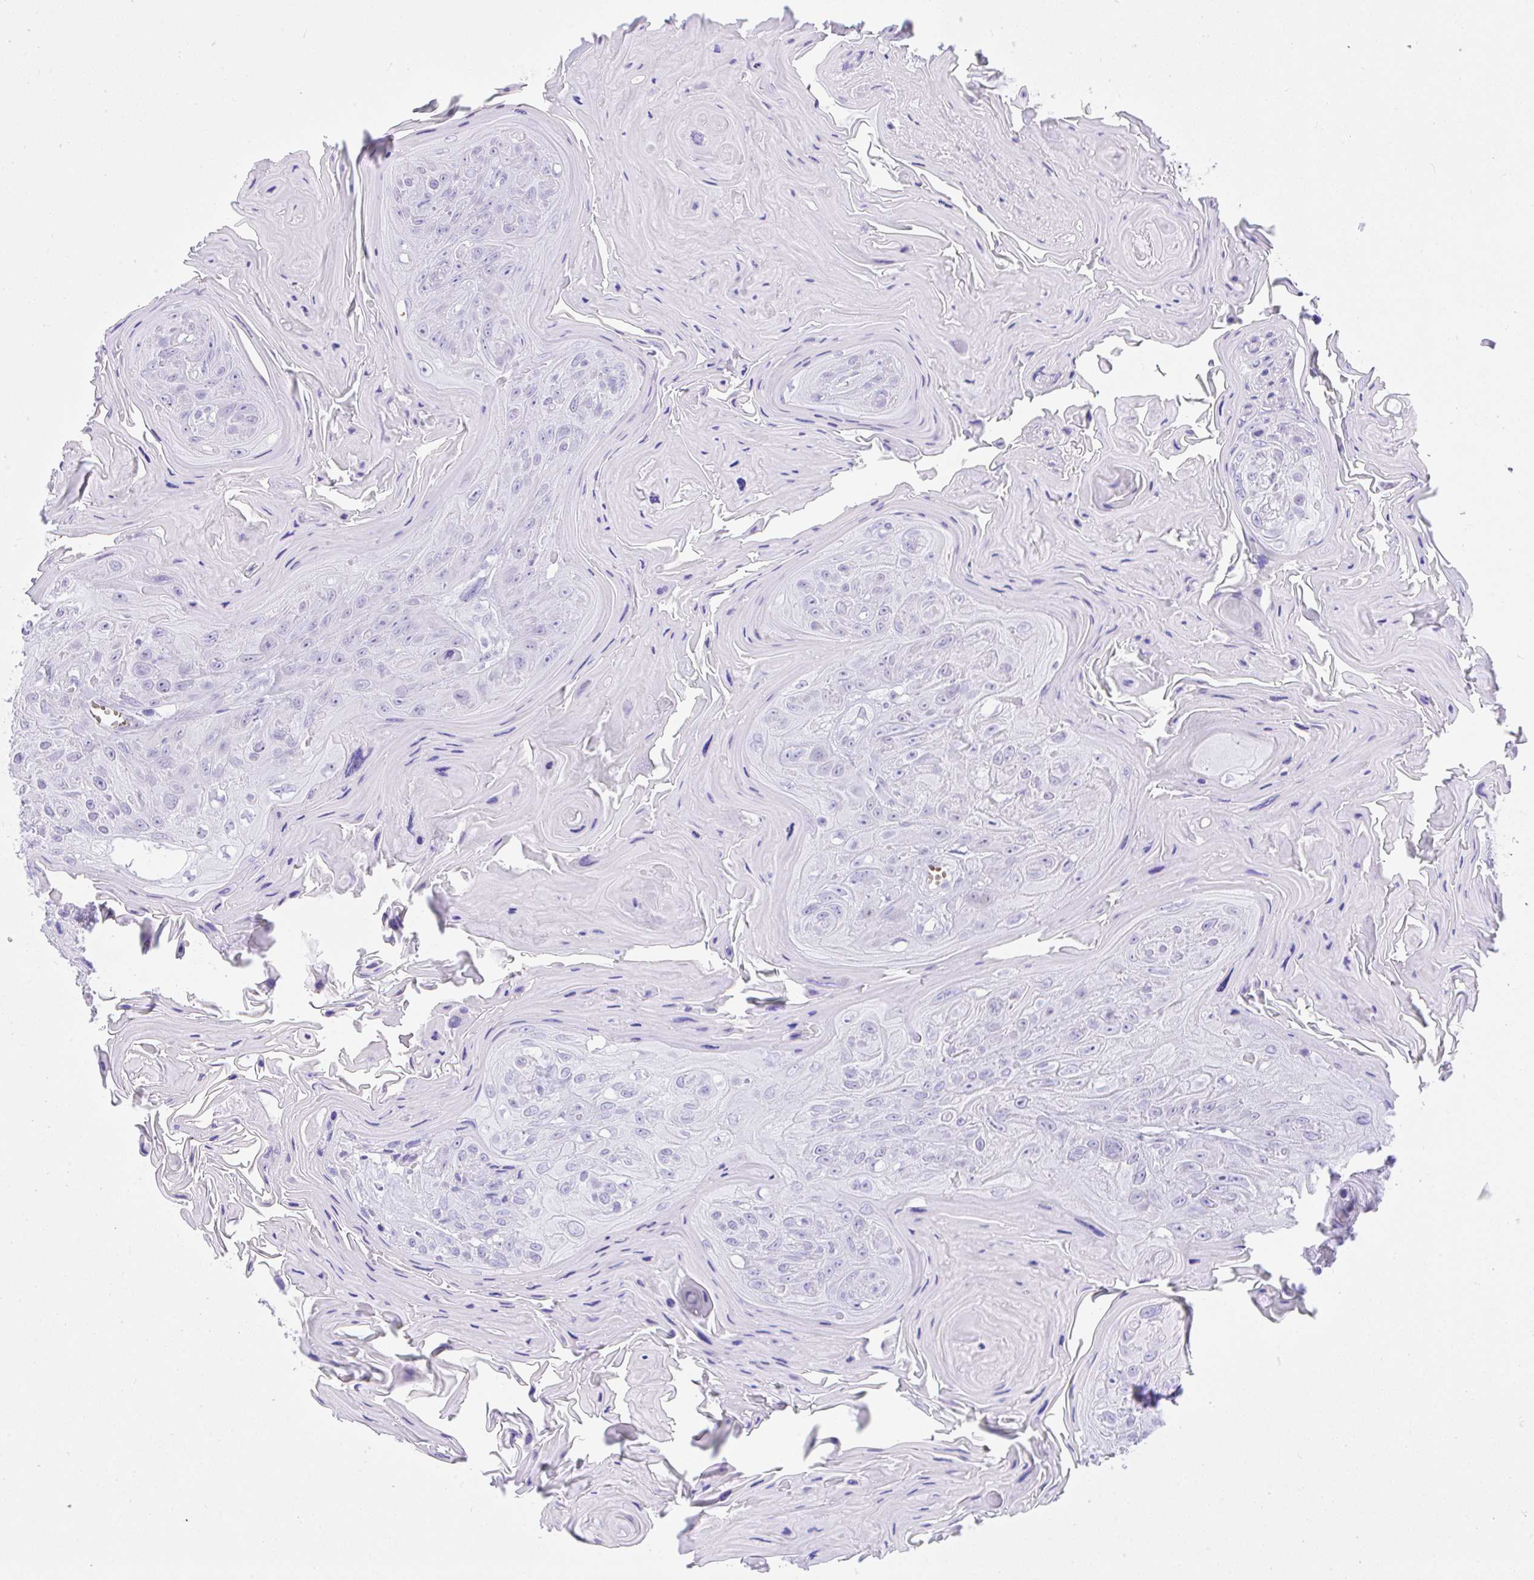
{"staining": {"intensity": "negative", "quantity": "none", "location": "none"}, "tissue": "head and neck cancer", "cell_type": "Tumor cells", "image_type": "cancer", "snomed": [{"axis": "morphology", "description": "Squamous cell carcinoma, NOS"}, {"axis": "topography", "description": "Head-Neck"}], "caption": "A photomicrograph of head and neck cancer stained for a protein shows no brown staining in tumor cells.", "gene": "SEL1L2", "patient": {"sex": "female", "age": 59}}